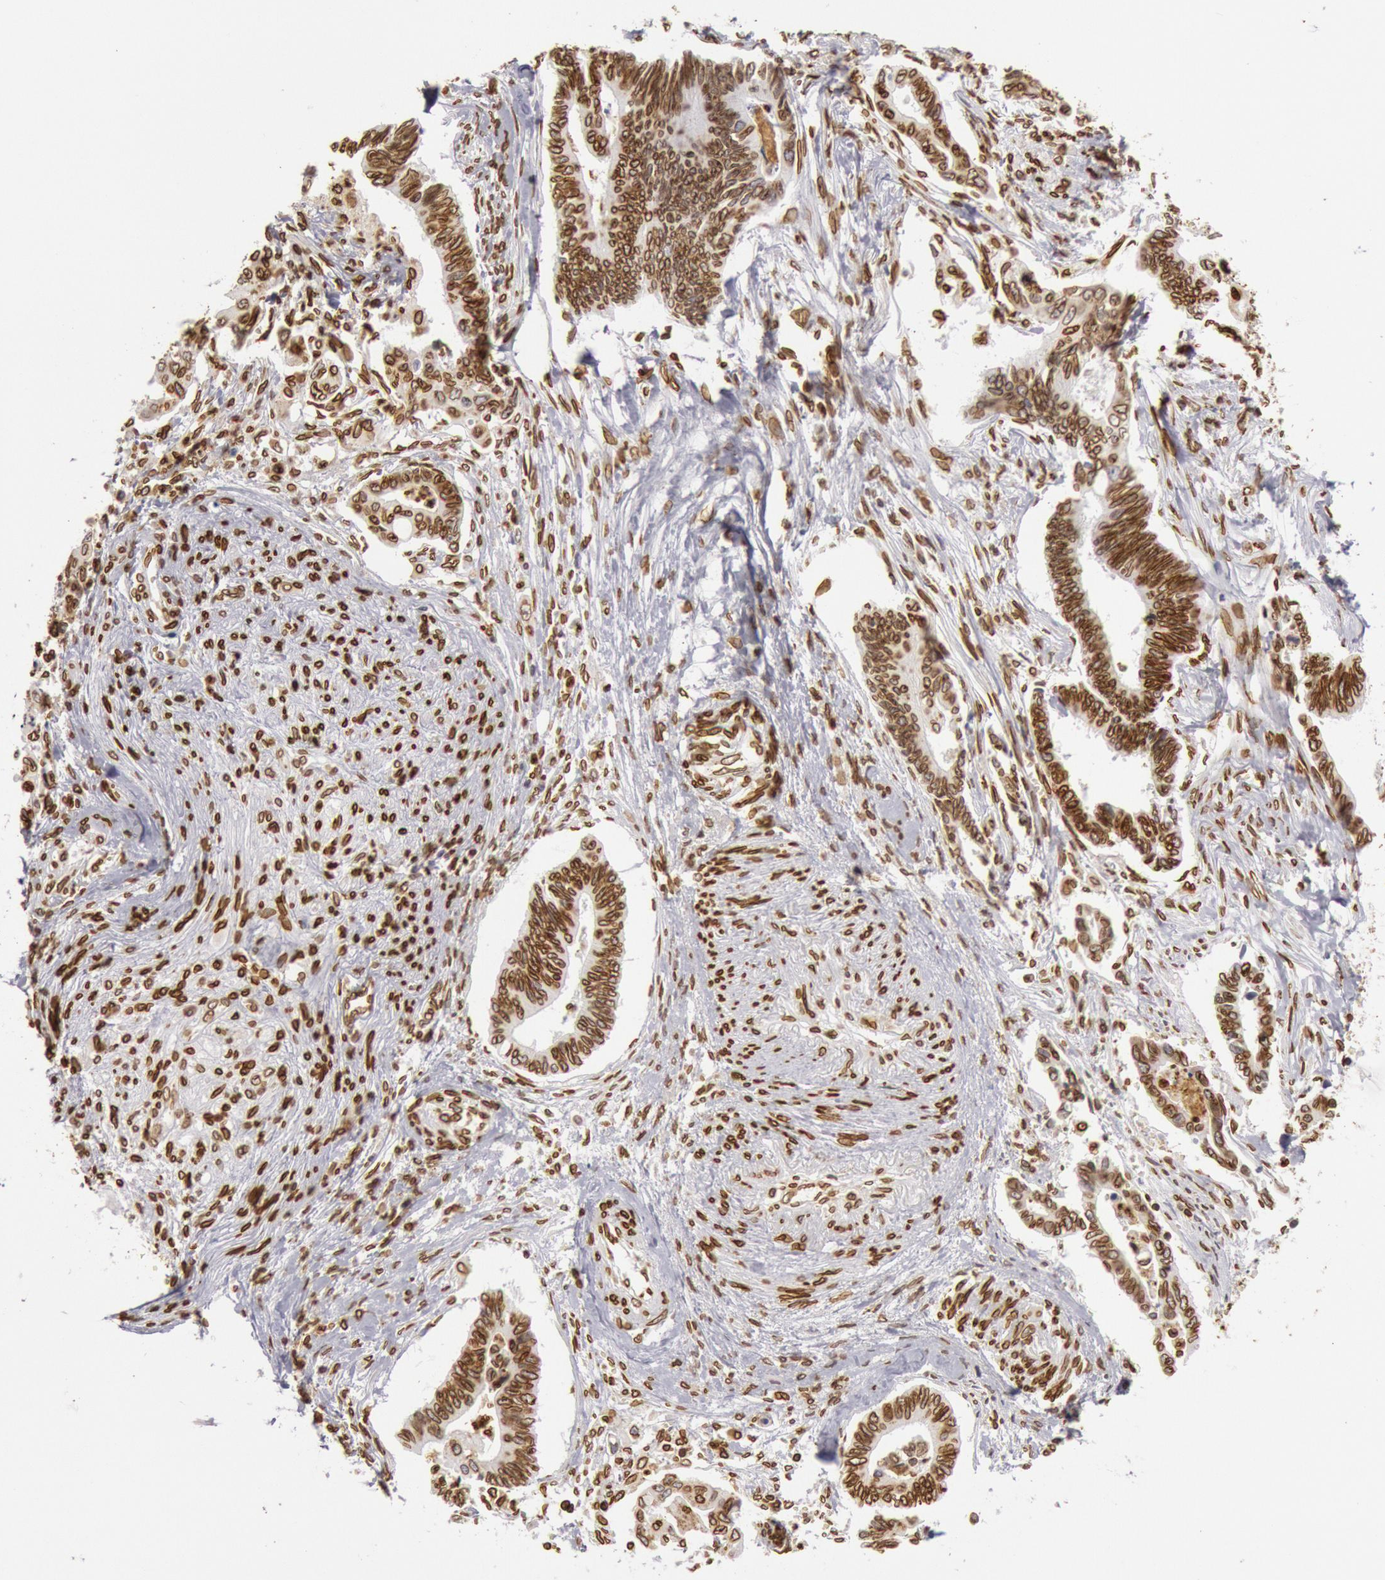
{"staining": {"intensity": "moderate", "quantity": ">75%", "location": "cytoplasmic/membranous,nuclear"}, "tissue": "pancreatic cancer", "cell_type": "Tumor cells", "image_type": "cancer", "snomed": [{"axis": "morphology", "description": "Adenocarcinoma, NOS"}, {"axis": "topography", "description": "Pancreas"}], "caption": "Immunohistochemical staining of human pancreatic adenocarcinoma demonstrates medium levels of moderate cytoplasmic/membranous and nuclear protein staining in about >75% of tumor cells.", "gene": "SUN2", "patient": {"sex": "female", "age": 70}}